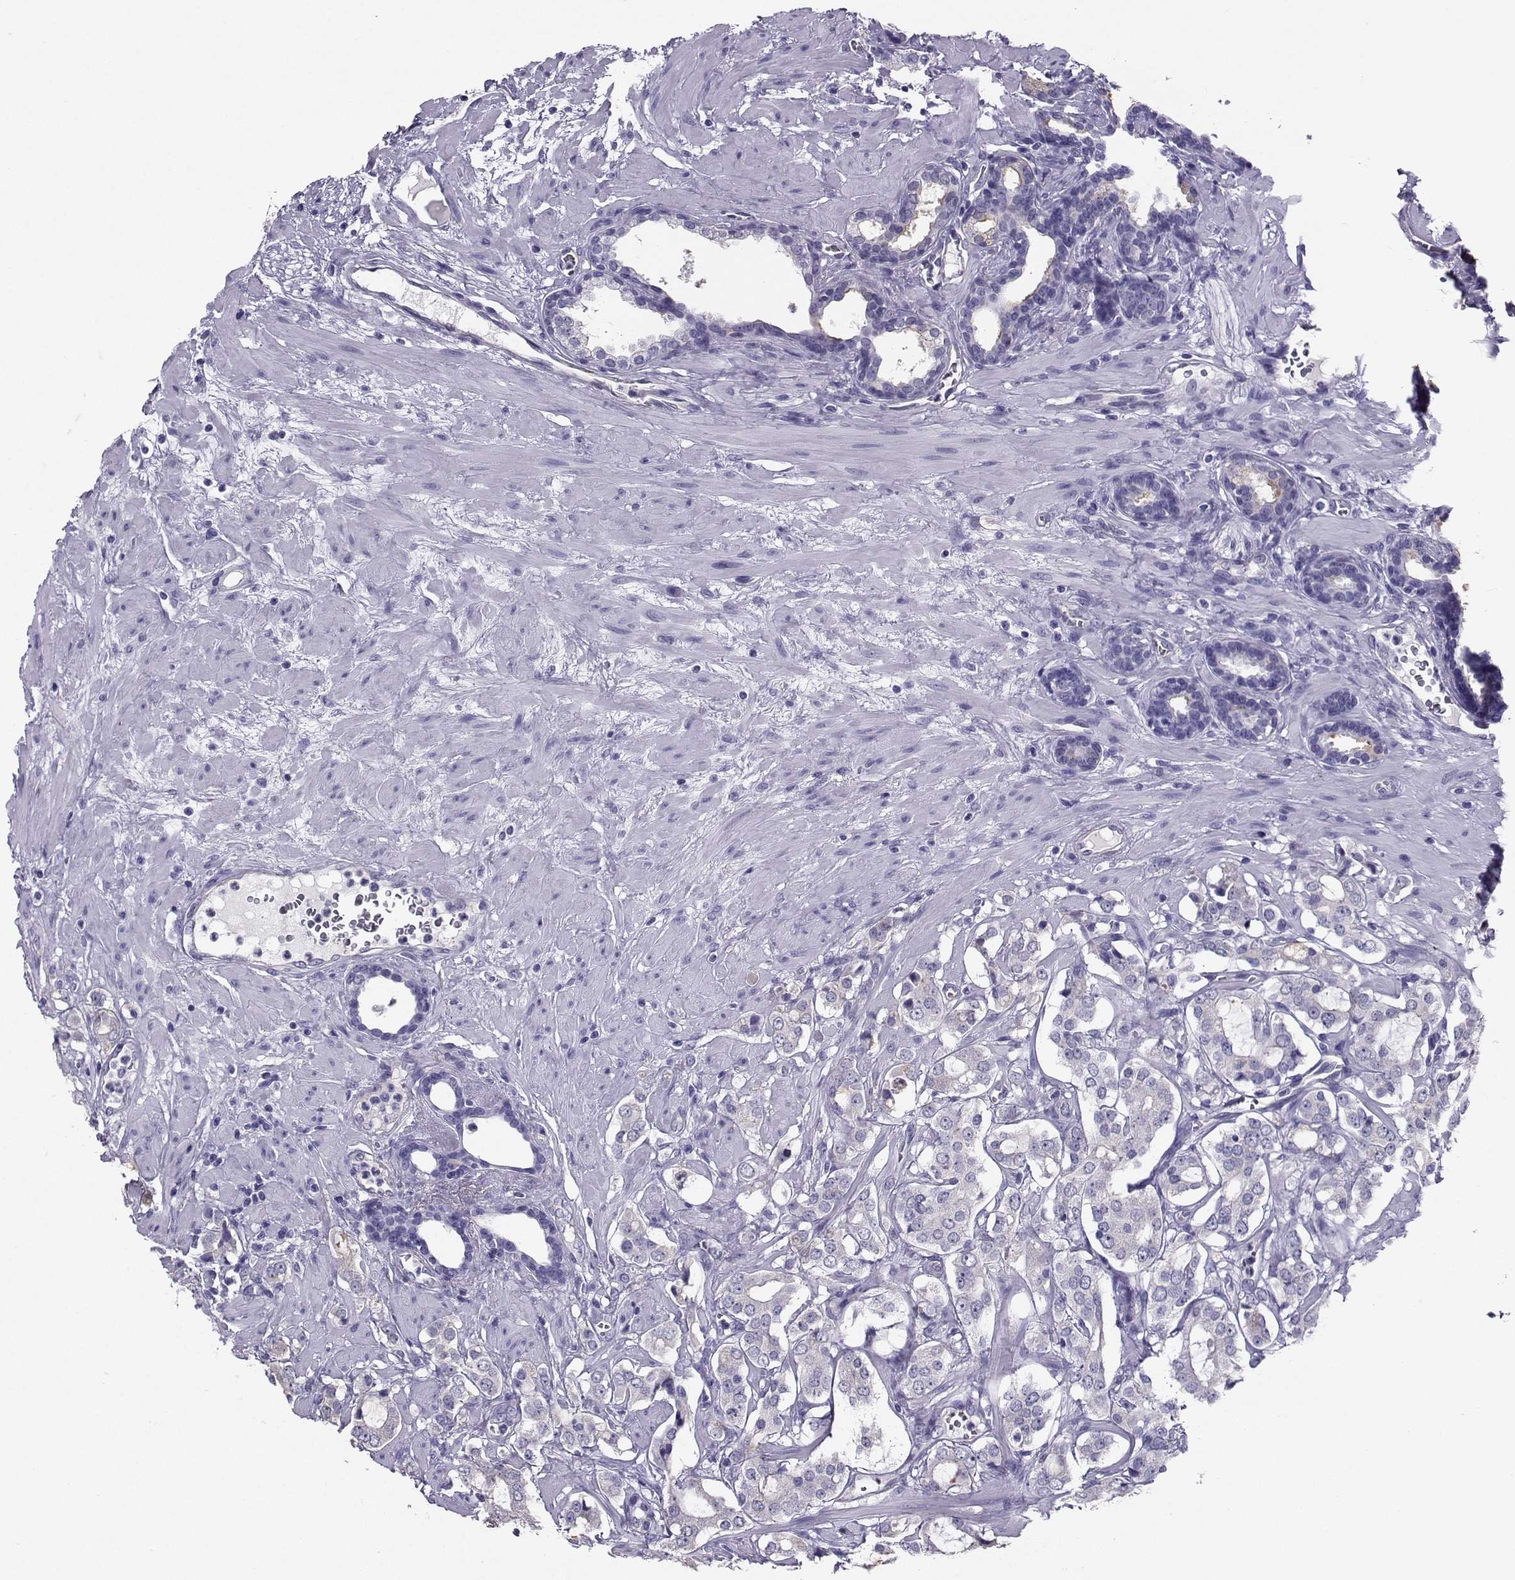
{"staining": {"intensity": "weak", "quantity": "<25%", "location": "cytoplasmic/membranous"}, "tissue": "prostate cancer", "cell_type": "Tumor cells", "image_type": "cancer", "snomed": [{"axis": "morphology", "description": "Adenocarcinoma, NOS"}, {"axis": "topography", "description": "Prostate"}], "caption": "The micrograph exhibits no significant positivity in tumor cells of prostate adenocarcinoma.", "gene": "CLUL1", "patient": {"sex": "male", "age": 66}}